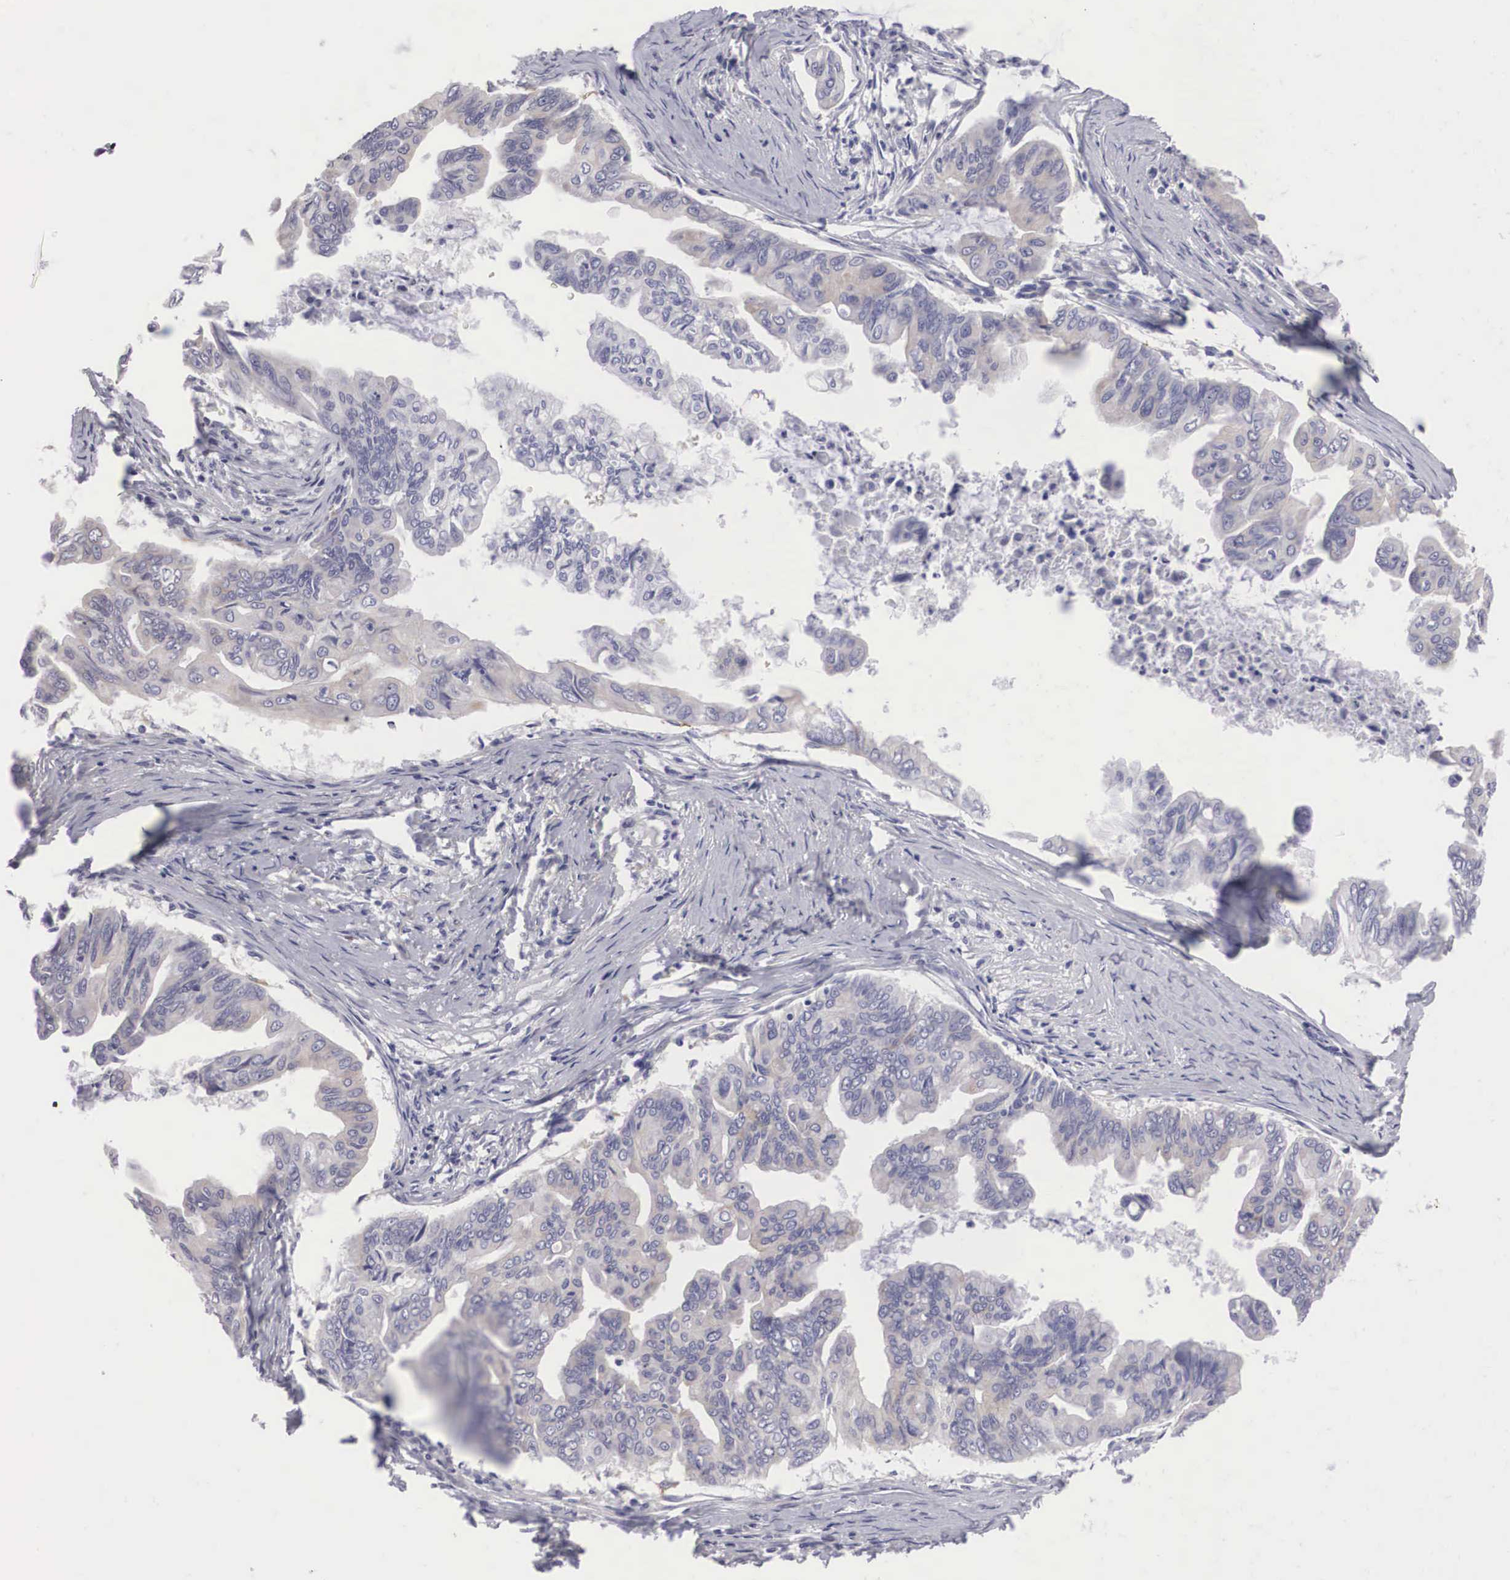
{"staining": {"intensity": "negative", "quantity": "none", "location": "none"}, "tissue": "stomach cancer", "cell_type": "Tumor cells", "image_type": "cancer", "snomed": [{"axis": "morphology", "description": "Adenocarcinoma, NOS"}, {"axis": "topography", "description": "Stomach, upper"}], "caption": "This is a photomicrograph of immunohistochemistry (IHC) staining of stomach adenocarcinoma, which shows no positivity in tumor cells. Brightfield microscopy of immunohistochemistry stained with DAB (brown) and hematoxylin (blue), captured at high magnification.", "gene": "ARMCX3", "patient": {"sex": "male", "age": 80}}